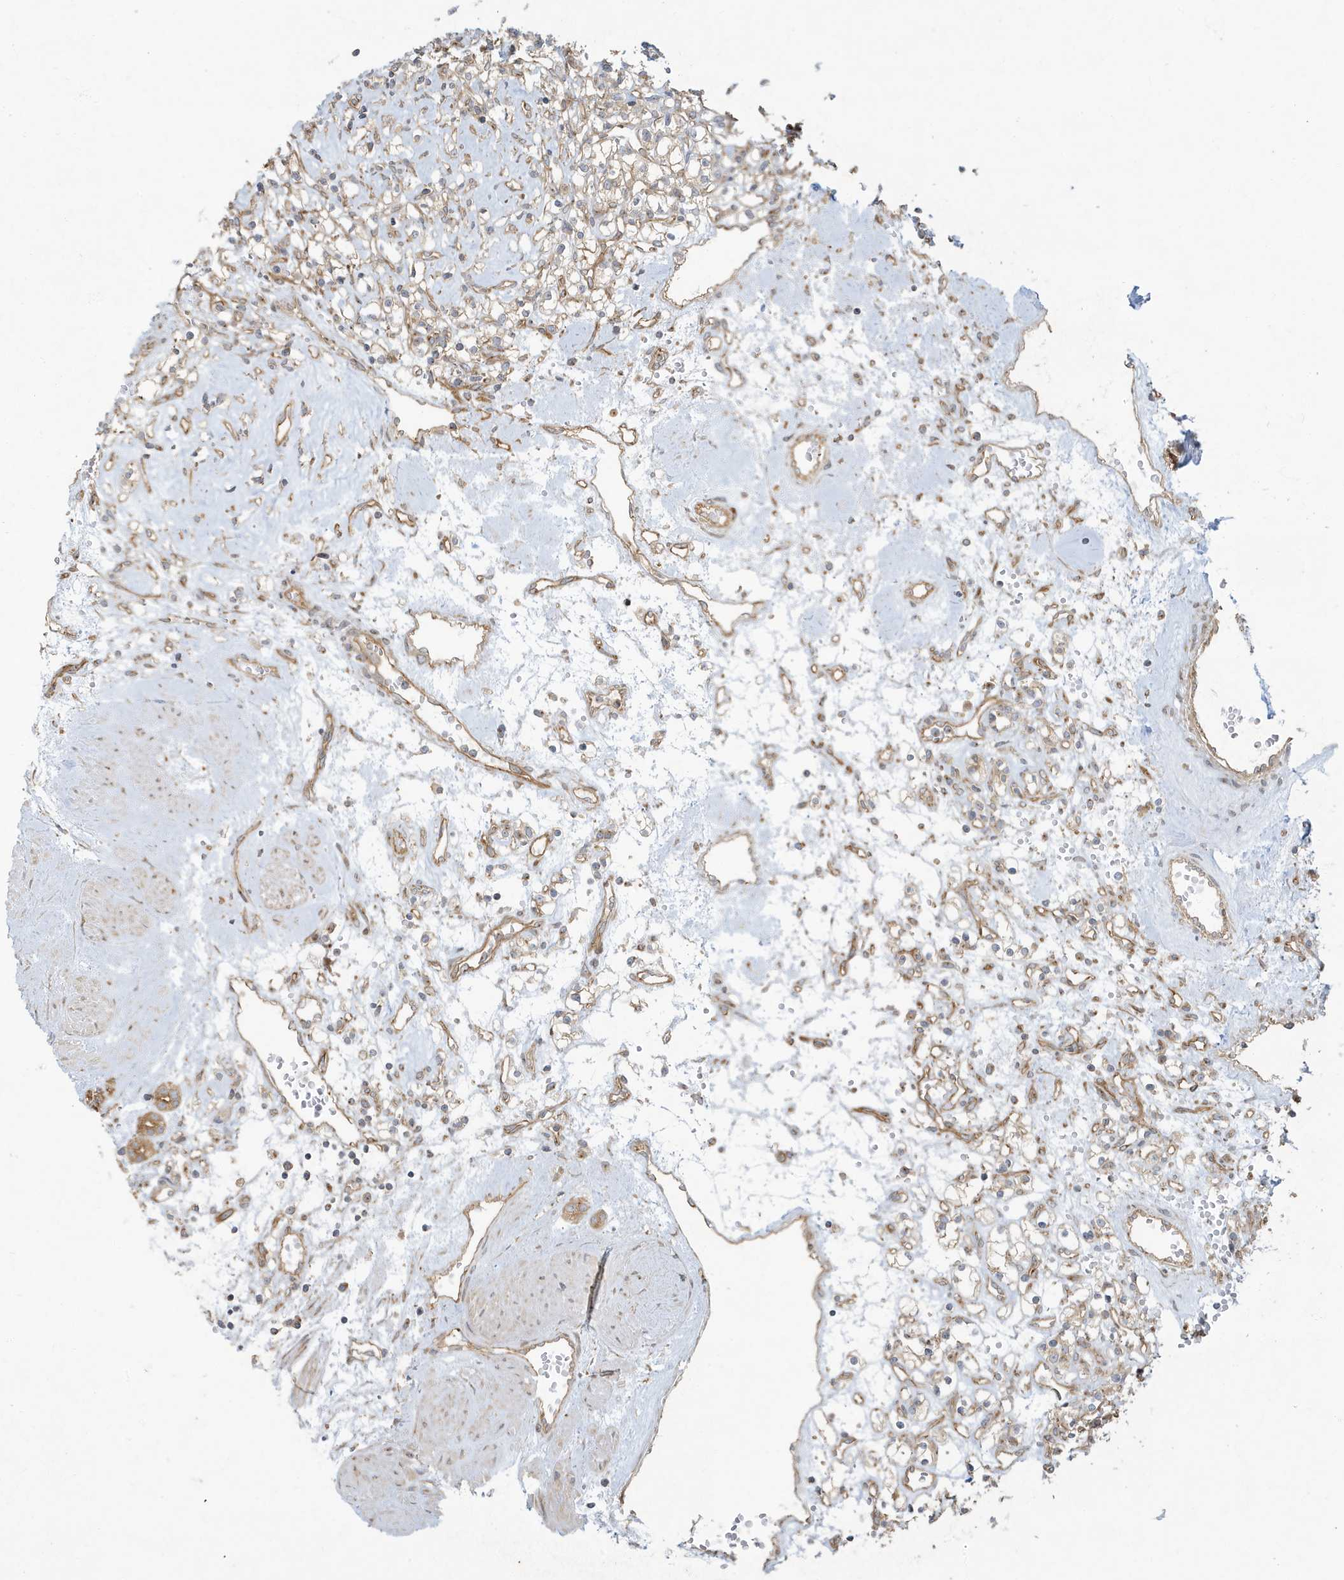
{"staining": {"intensity": "weak", "quantity": "<25%", "location": "cytoplasmic/membranous"}, "tissue": "renal cancer", "cell_type": "Tumor cells", "image_type": "cancer", "snomed": [{"axis": "morphology", "description": "Adenocarcinoma, NOS"}, {"axis": "topography", "description": "Kidney"}], "caption": "Renal adenocarcinoma was stained to show a protein in brown. There is no significant expression in tumor cells.", "gene": "ATP23", "patient": {"sex": "female", "age": 59}}